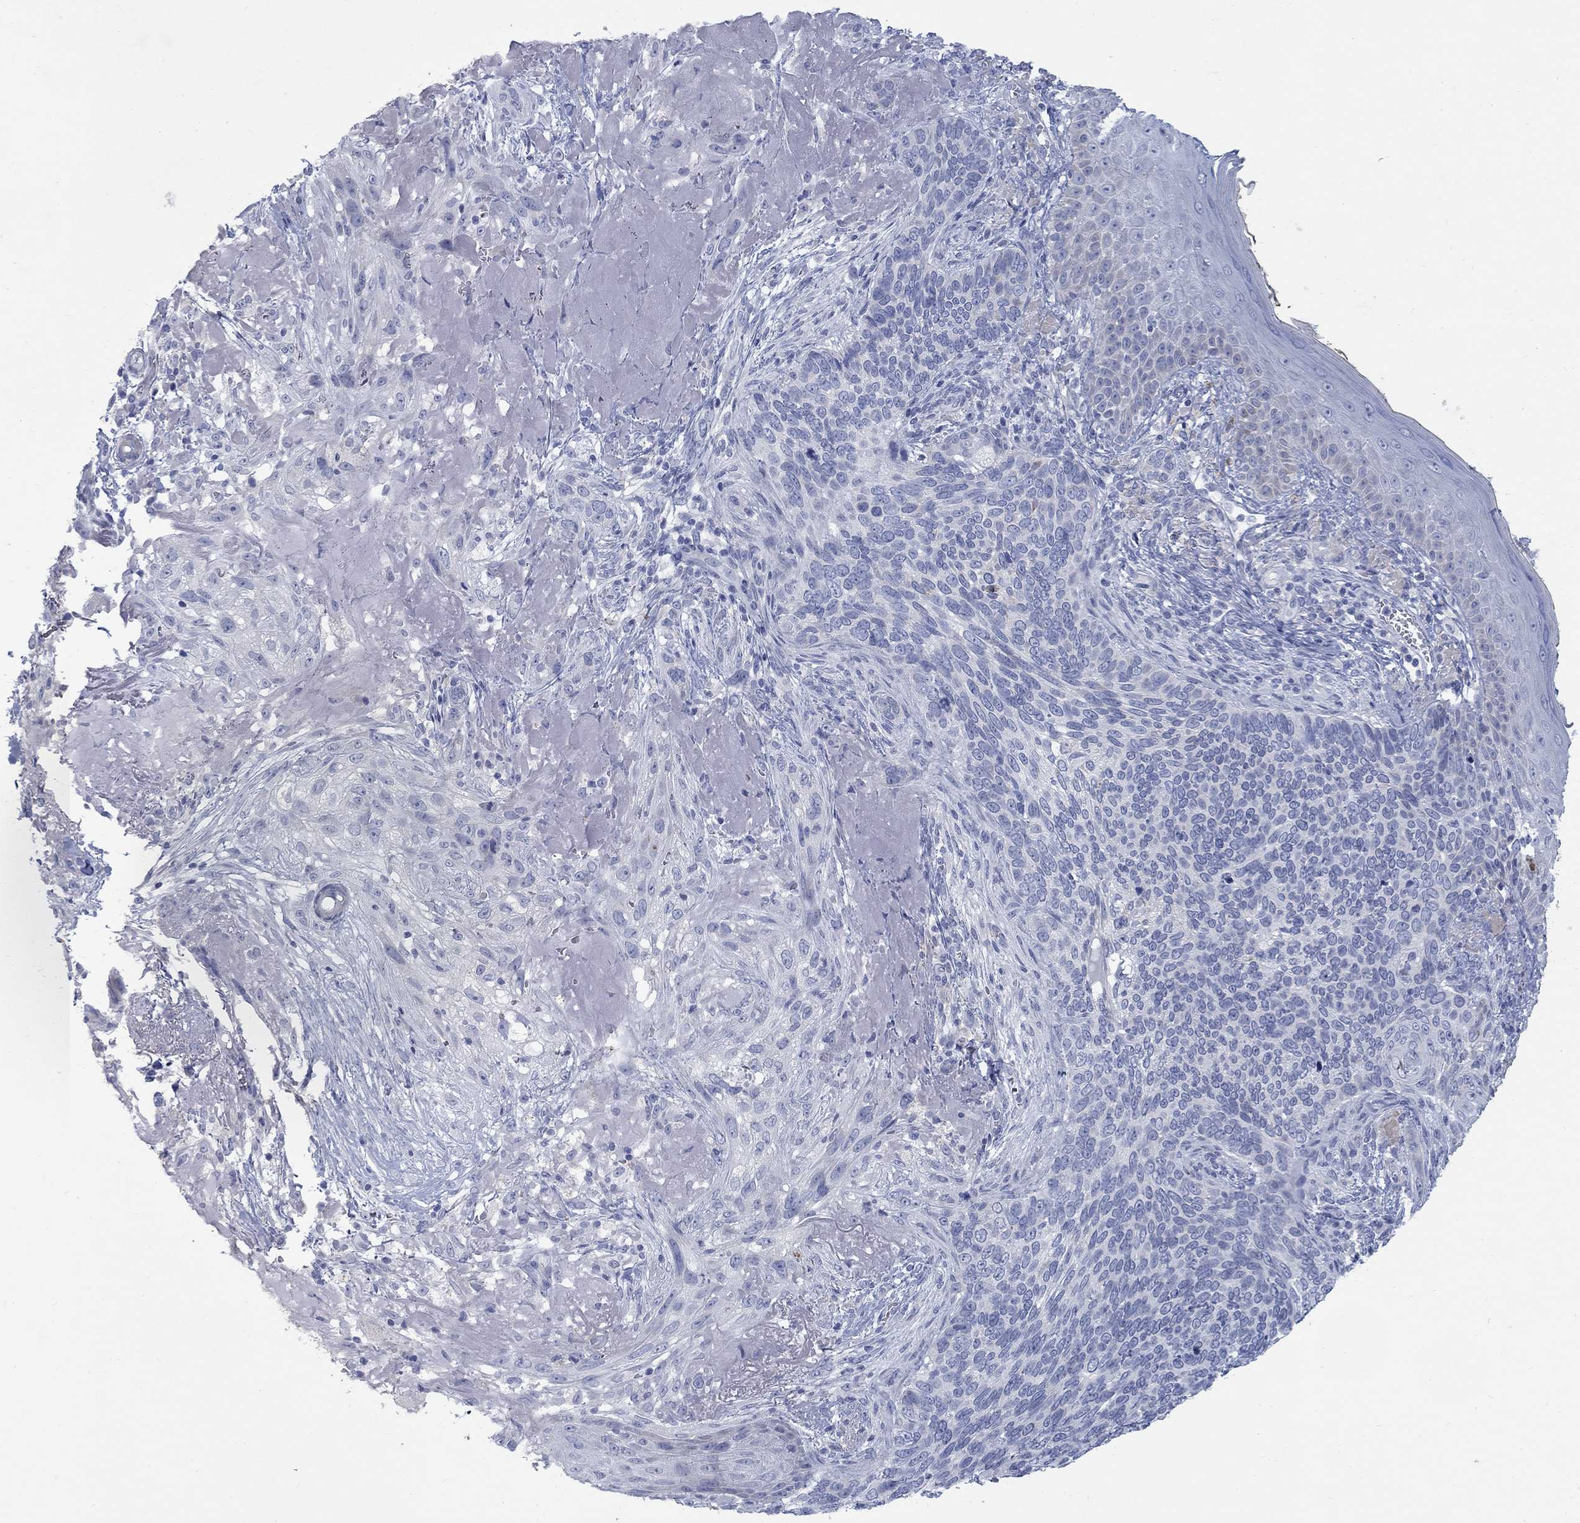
{"staining": {"intensity": "negative", "quantity": "none", "location": "none"}, "tissue": "skin cancer", "cell_type": "Tumor cells", "image_type": "cancer", "snomed": [{"axis": "morphology", "description": "Basal cell carcinoma"}, {"axis": "topography", "description": "Skin"}], "caption": "Immunohistochemical staining of skin cancer (basal cell carcinoma) shows no significant staining in tumor cells.", "gene": "RFTN2", "patient": {"sex": "male", "age": 91}}